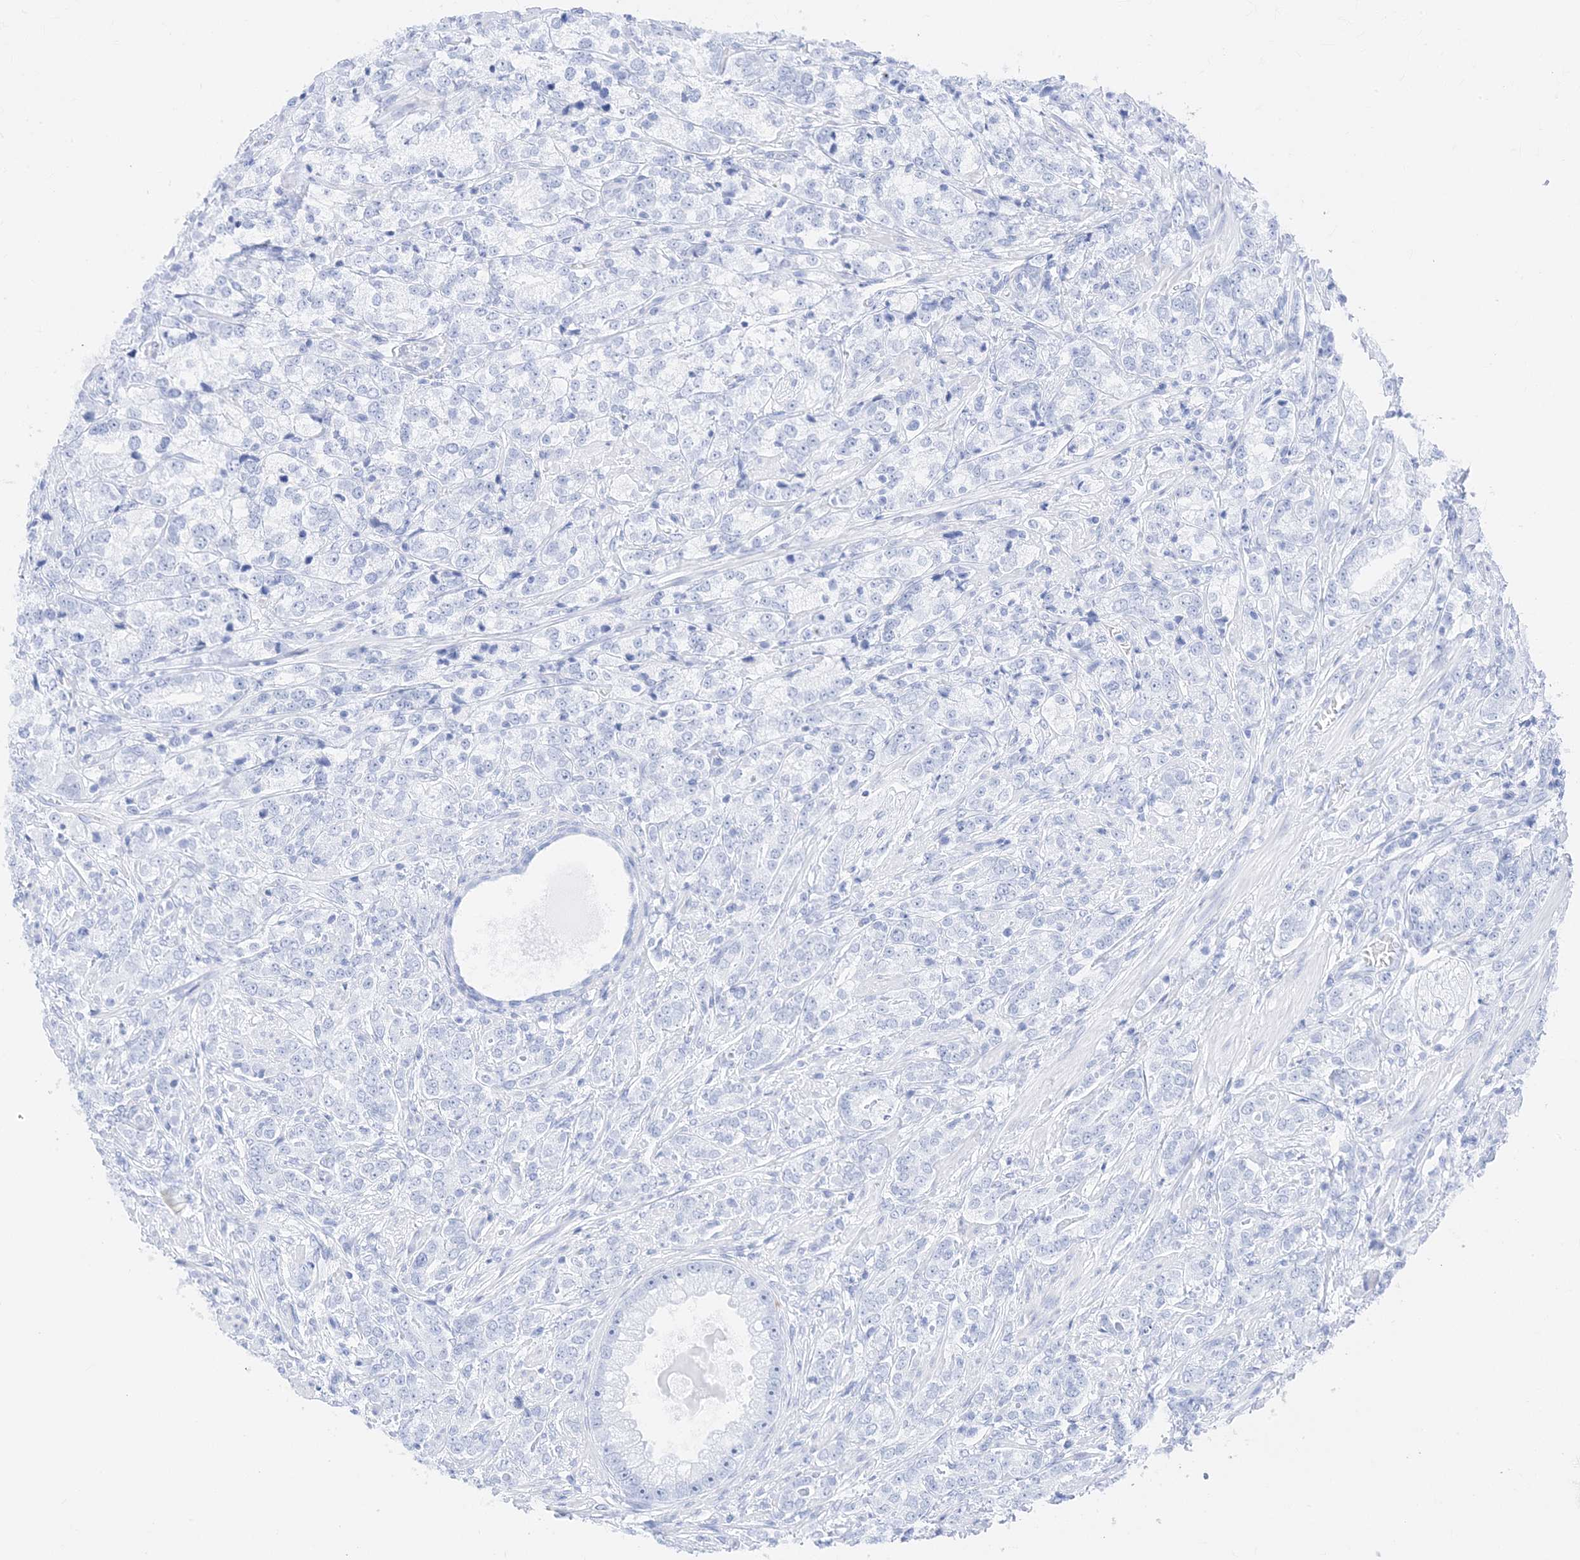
{"staining": {"intensity": "negative", "quantity": "none", "location": "none"}, "tissue": "prostate cancer", "cell_type": "Tumor cells", "image_type": "cancer", "snomed": [{"axis": "morphology", "description": "Adenocarcinoma, High grade"}, {"axis": "topography", "description": "Prostate"}], "caption": "There is no significant positivity in tumor cells of prostate cancer (adenocarcinoma (high-grade)). (Stains: DAB (3,3'-diaminobenzidine) immunohistochemistry (IHC) with hematoxylin counter stain, Microscopy: brightfield microscopy at high magnification).", "gene": "MUC17", "patient": {"sex": "male", "age": 69}}